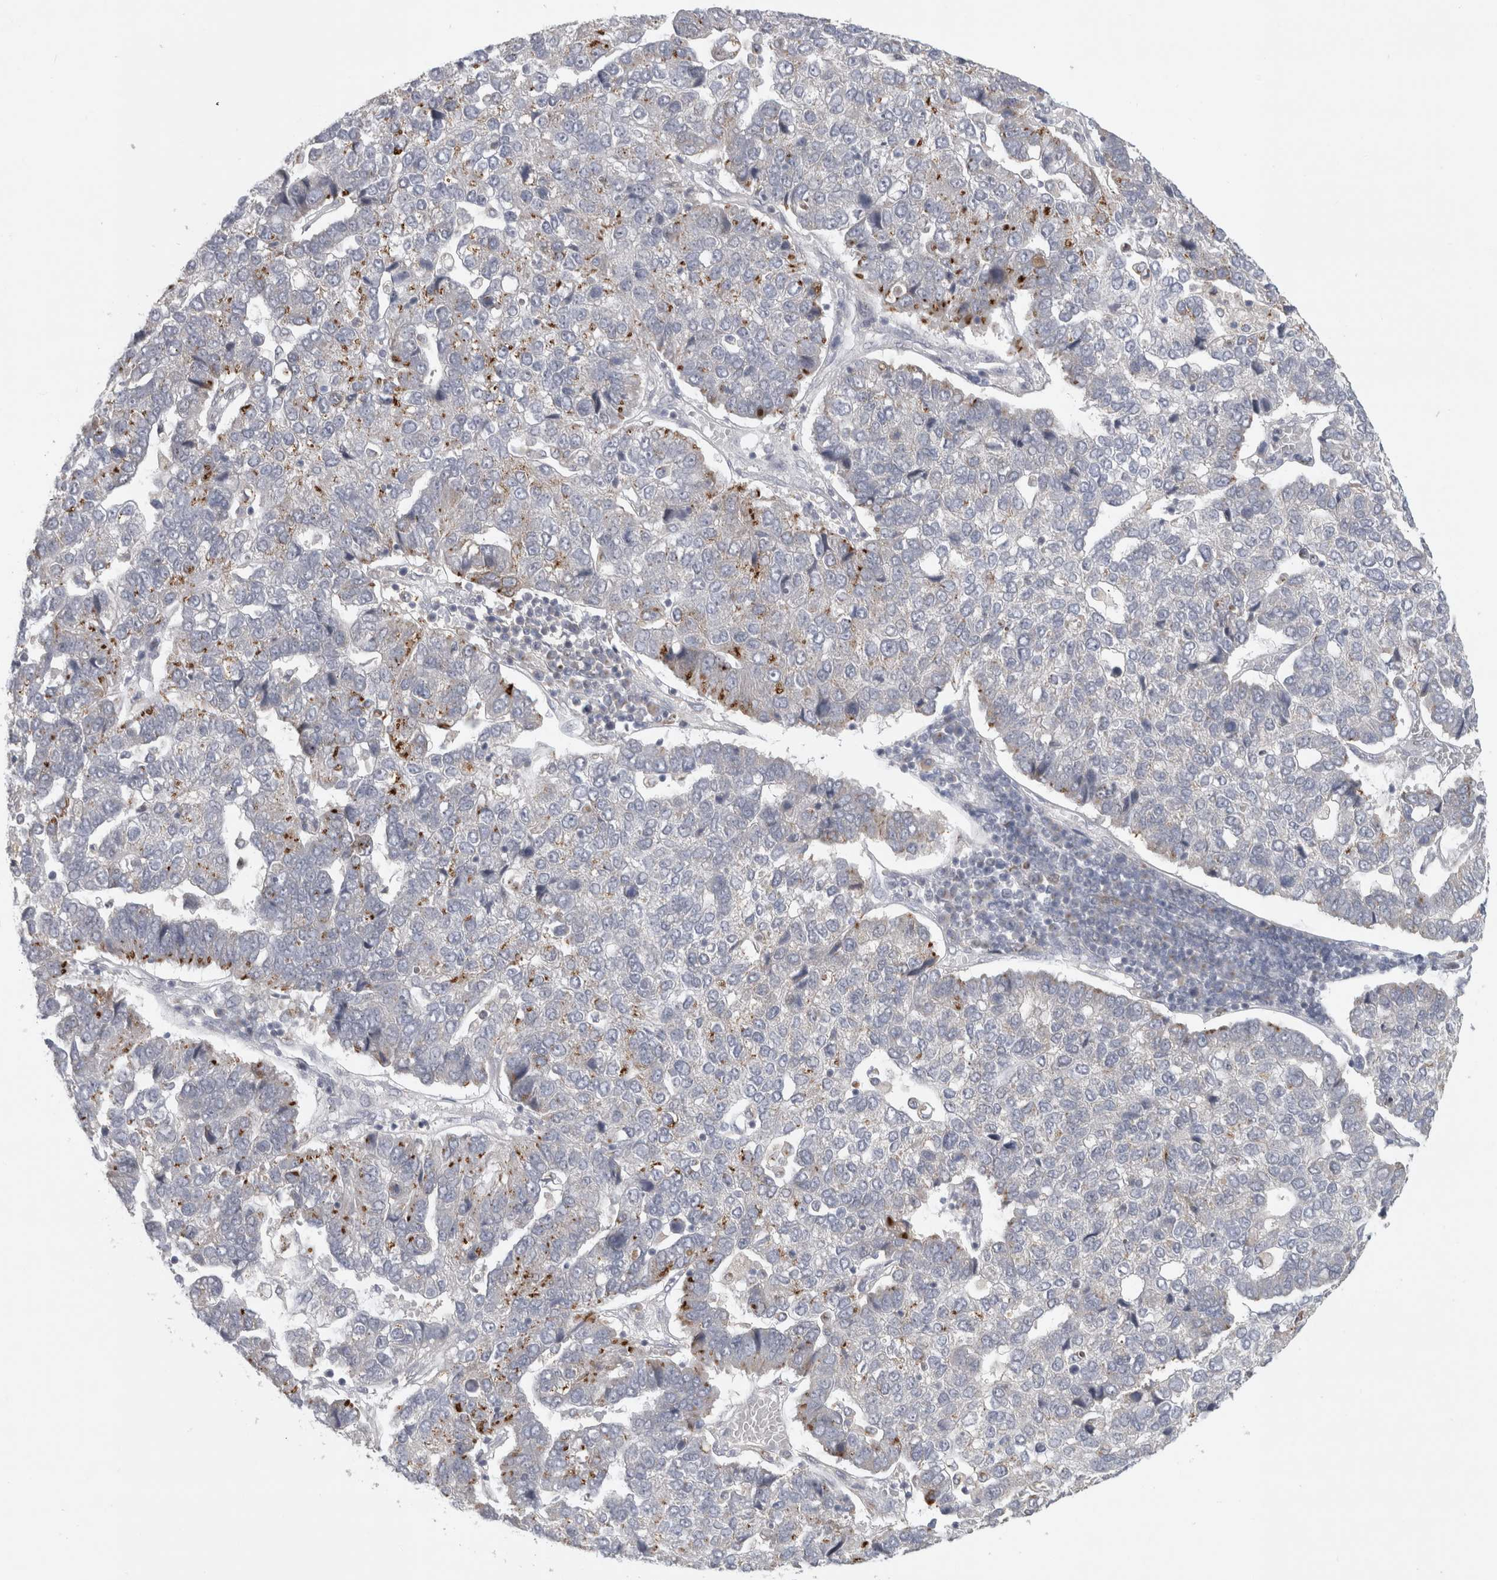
{"staining": {"intensity": "strong", "quantity": "<25%", "location": "cytoplasmic/membranous"}, "tissue": "pancreatic cancer", "cell_type": "Tumor cells", "image_type": "cancer", "snomed": [{"axis": "morphology", "description": "Adenocarcinoma, NOS"}, {"axis": "topography", "description": "Pancreas"}], "caption": "Immunohistochemistry (IHC) image of neoplastic tissue: human pancreatic cancer (adenocarcinoma) stained using immunohistochemistry shows medium levels of strong protein expression localized specifically in the cytoplasmic/membranous of tumor cells, appearing as a cytoplasmic/membranous brown color.", "gene": "MGAT1", "patient": {"sex": "female", "age": 61}}